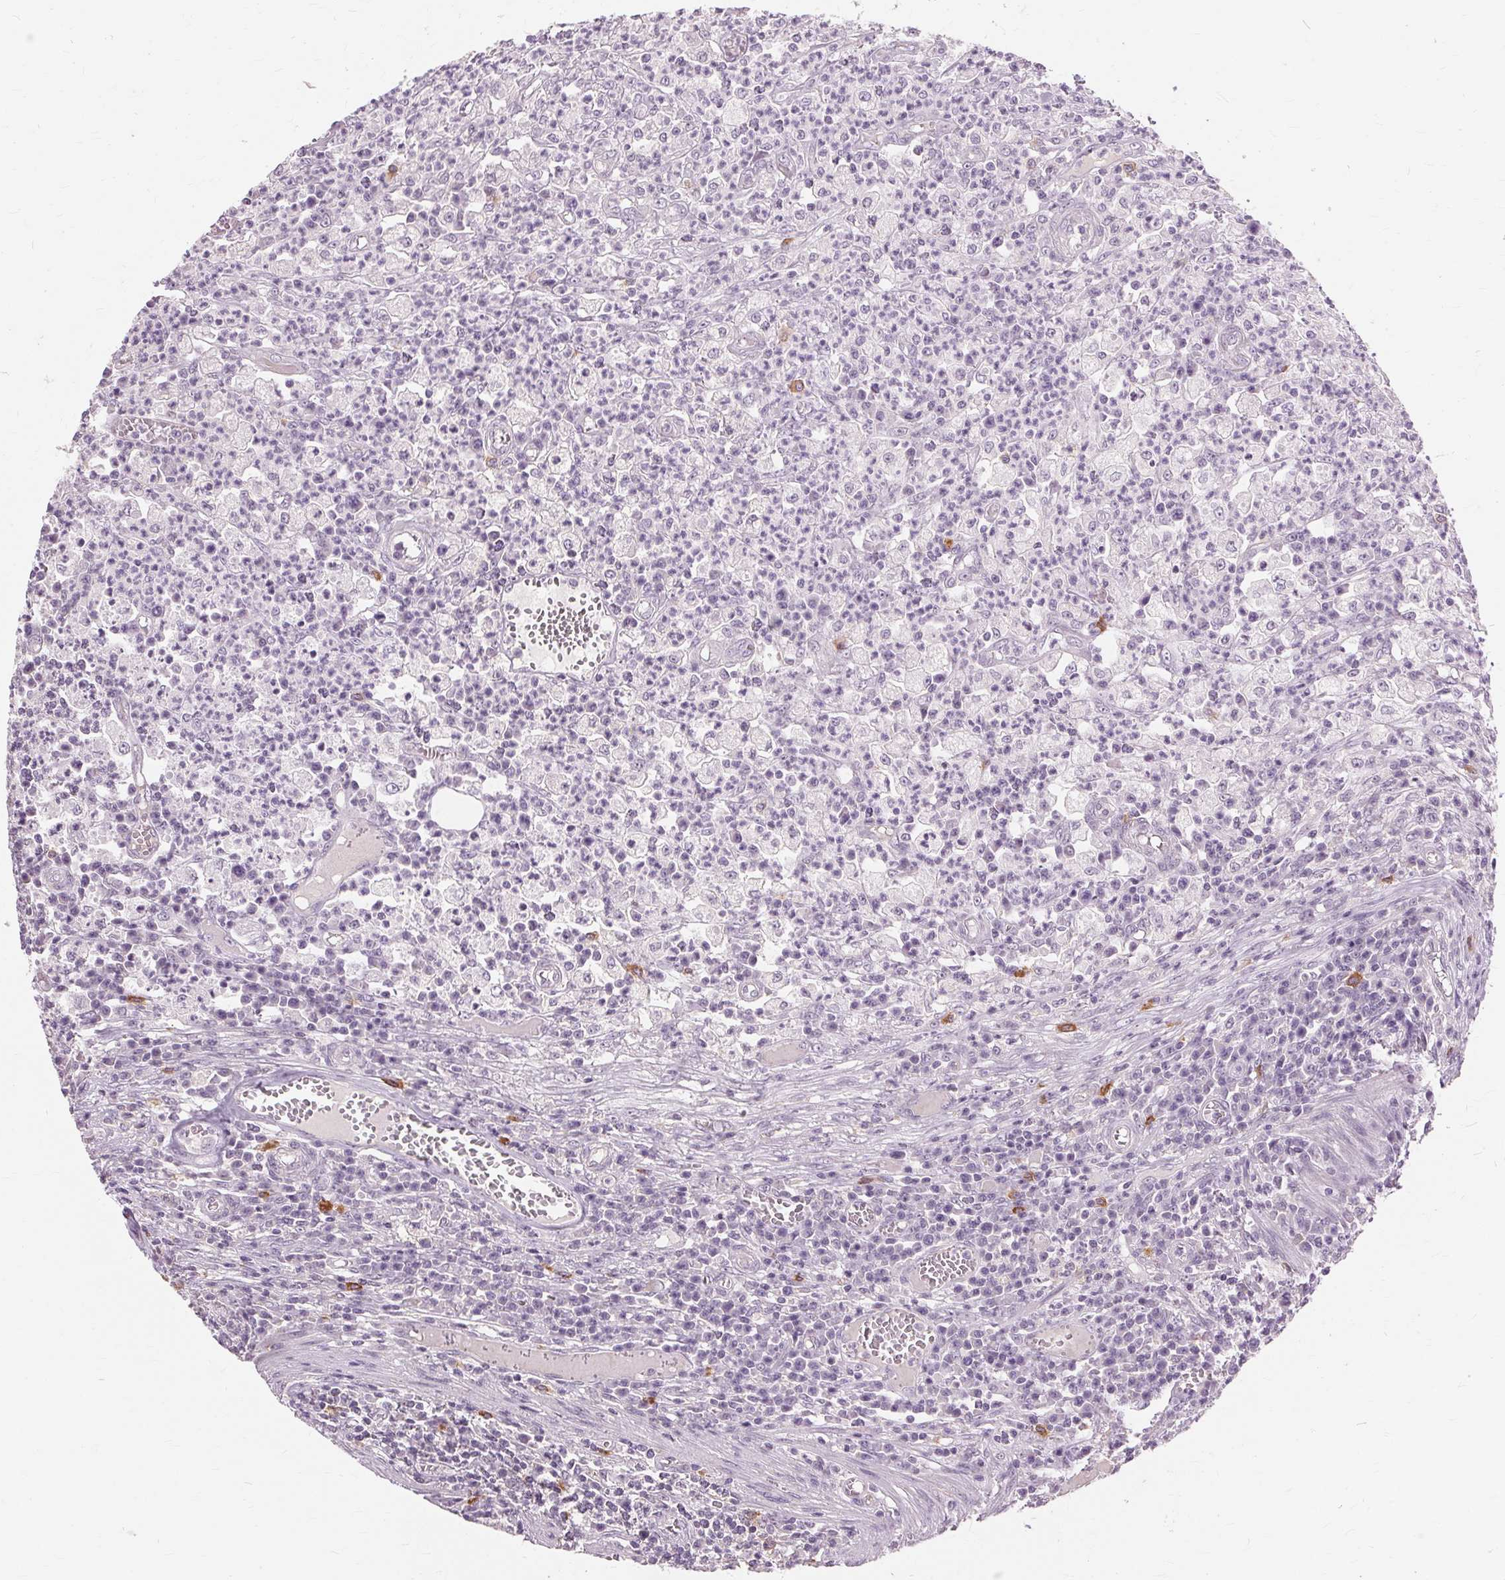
{"staining": {"intensity": "negative", "quantity": "none", "location": "none"}, "tissue": "colorectal cancer", "cell_type": "Tumor cells", "image_type": "cancer", "snomed": [{"axis": "morphology", "description": "Normal tissue, NOS"}, {"axis": "morphology", "description": "Adenocarcinoma, NOS"}, {"axis": "topography", "description": "Colon"}], "caption": "Immunohistochemical staining of human colorectal cancer (adenocarcinoma) shows no significant expression in tumor cells.", "gene": "SIGLEC6", "patient": {"sex": "male", "age": 65}}